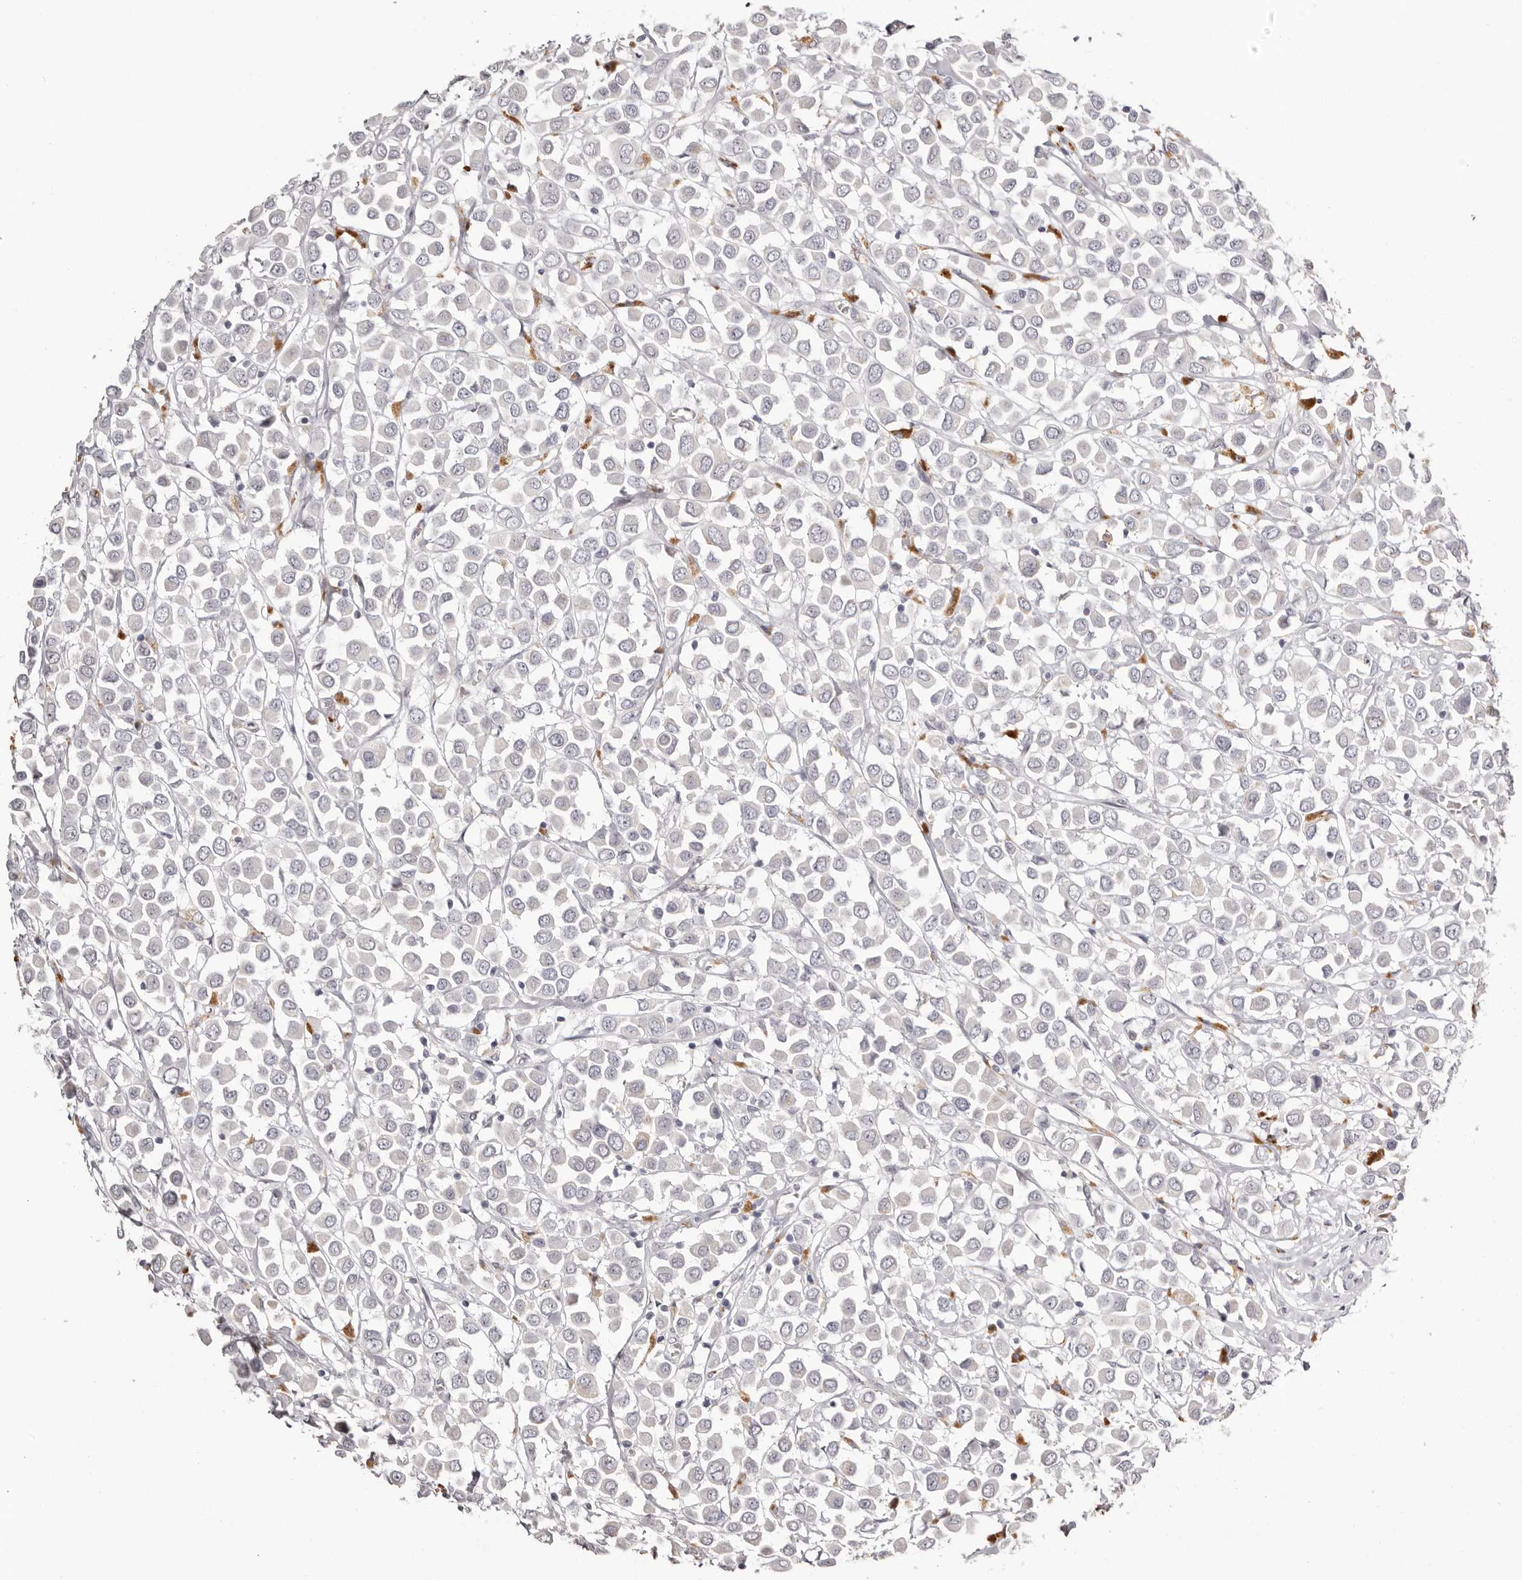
{"staining": {"intensity": "negative", "quantity": "none", "location": "none"}, "tissue": "breast cancer", "cell_type": "Tumor cells", "image_type": "cancer", "snomed": [{"axis": "morphology", "description": "Duct carcinoma"}, {"axis": "topography", "description": "Breast"}], "caption": "Tumor cells show no significant staining in breast intraductal carcinoma.", "gene": "PCDHB6", "patient": {"sex": "female", "age": 61}}